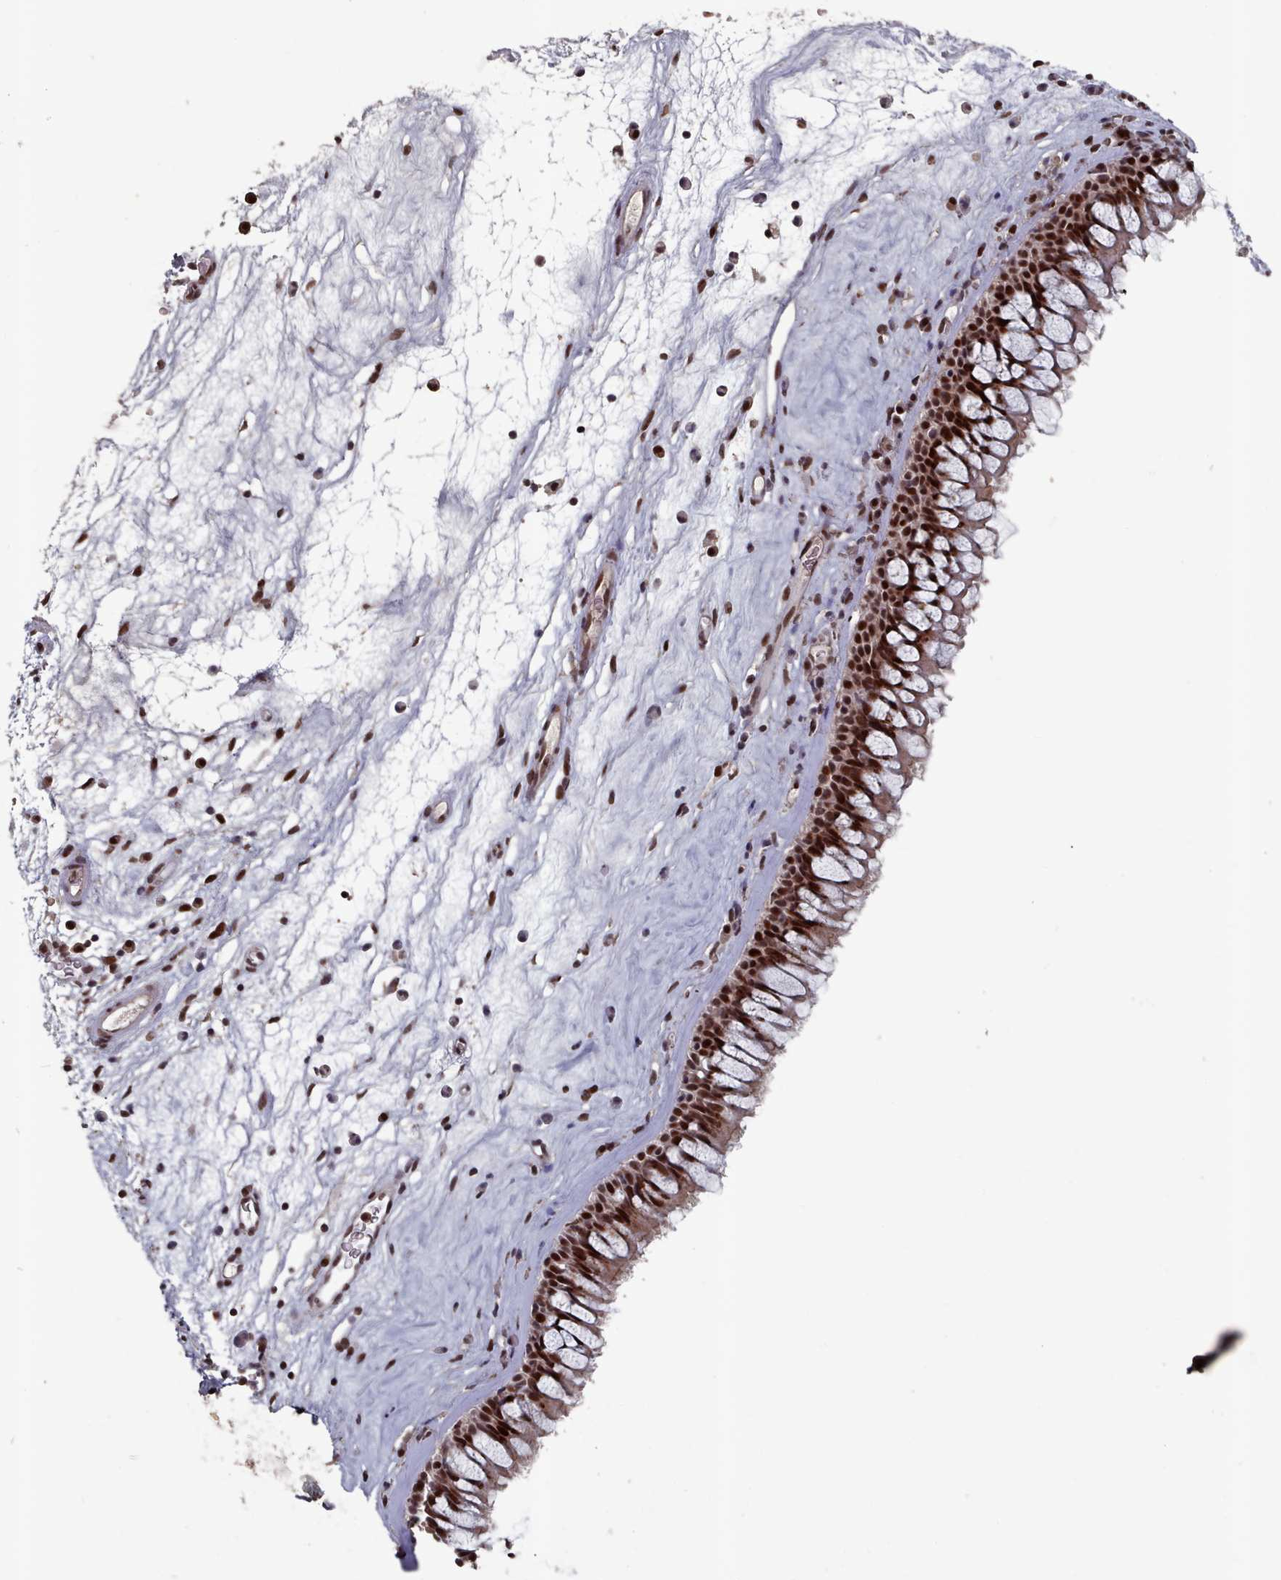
{"staining": {"intensity": "strong", "quantity": ">75%", "location": "cytoplasmic/membranous,nuclear"}, "tissue": "nasopharynx", "cell_type": "Respiratory epithelial cells", "image_type": "normal", "snomed": [{"axis": "morphology", "description": "Normal tissue, NOS"}, {"axis": "morphology", "description": "Inflammation, NOS"}, {"axis": "morphology", "description": "Malignant melanoma, Metastatic site"}, {"axis": "topography", "description": "Nasopharynx"}], "caption": "Nasopharynx stained with a brown dye demonstrates strong cytoplasmic/membranous,nuclear positive positivity in about >75% of respiratory epithelial cells.", "gene": "PNRC2", "patient": {"sex": "male", "age": 70}}